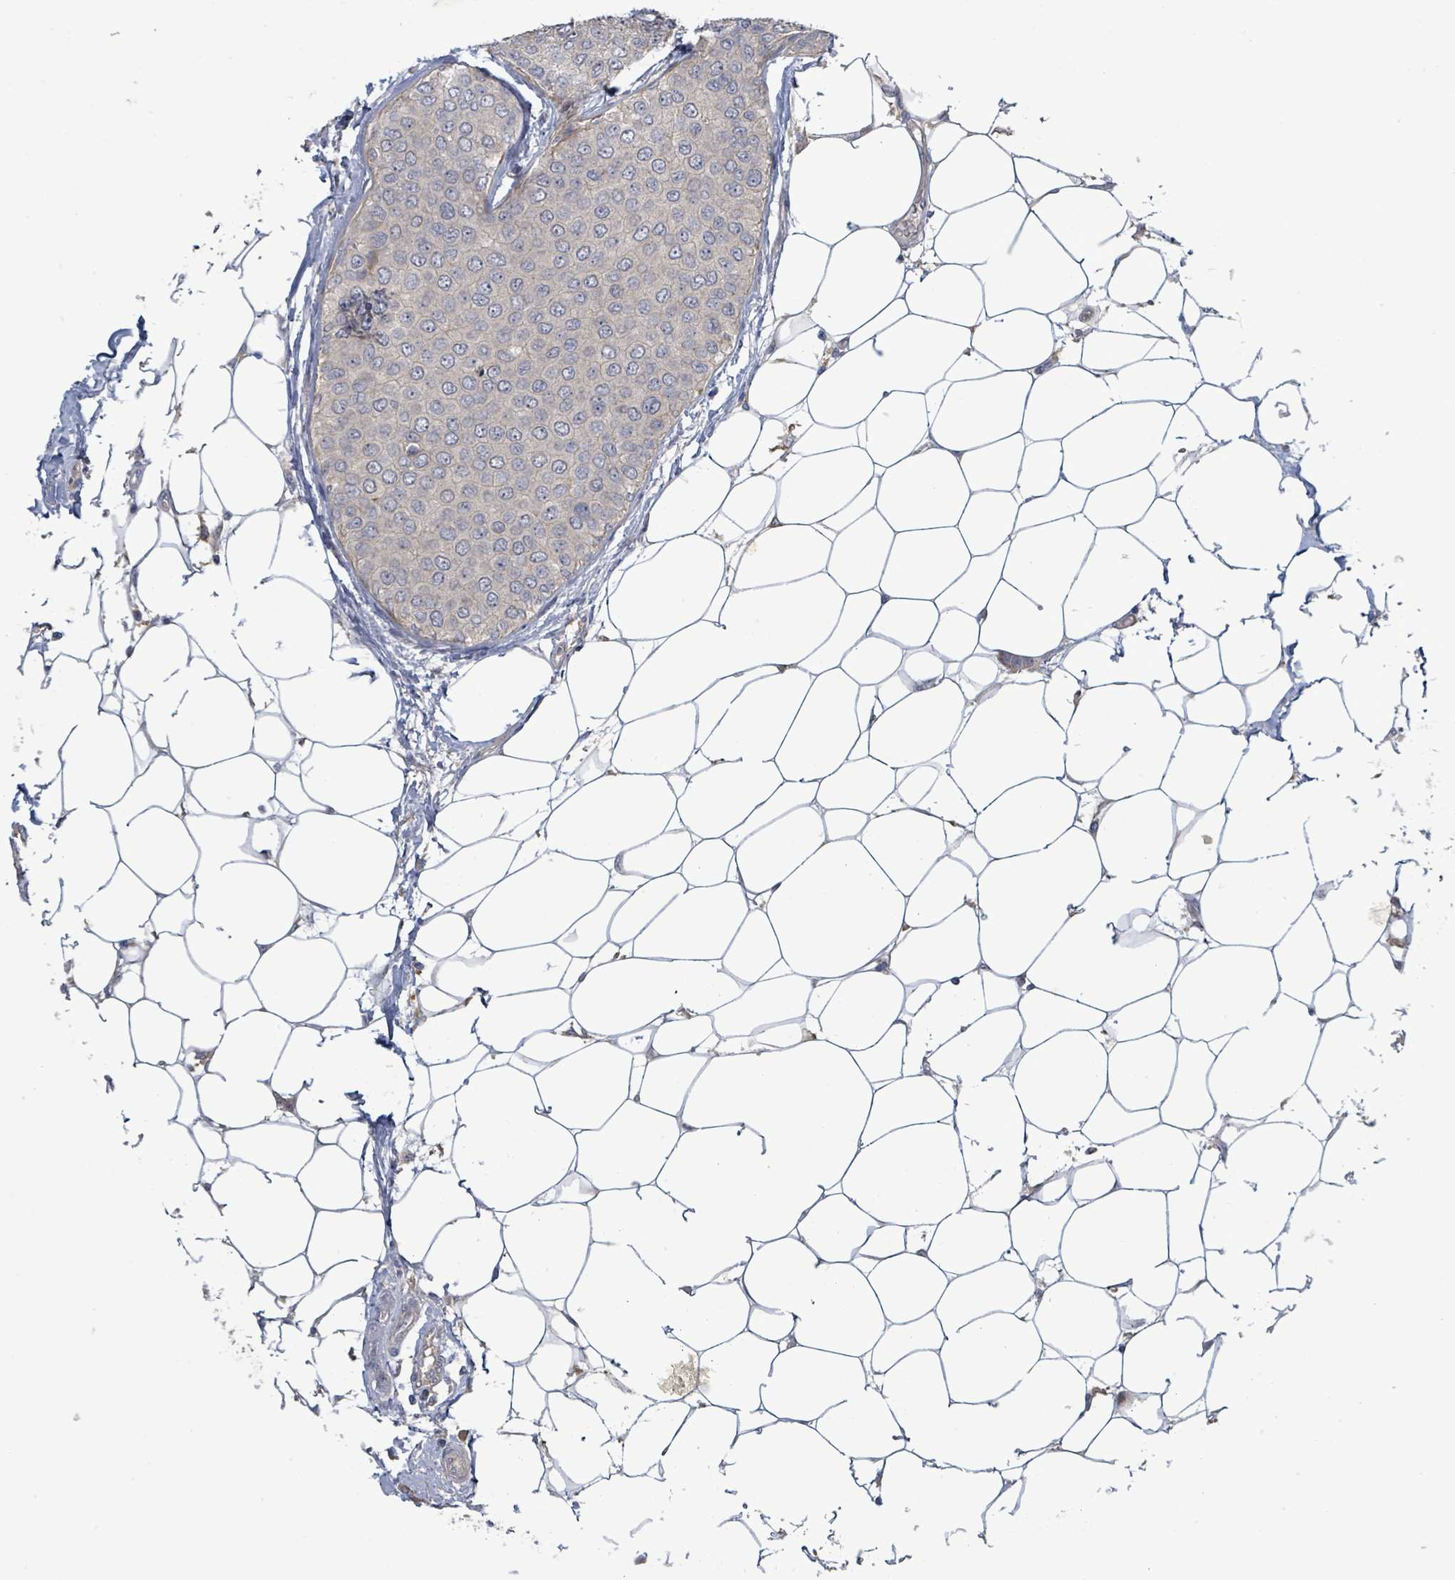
{"staining": {"intensity": "negative", "quantity": "none", "location": "none"}, "tissue": "breast cancer", "cell_type": "Tumor cells", "image_type": "cancer", "snomed": [{"axis": "morphology", "description": "Duct carcinoma"}, {"axis": "topography", "description": "Breast"}], "caption": "Tumor cells show no significant protein positivity in breast cancer. (DAB (3,3'-diaminobenzidine) immunohistochemistry, high magnification).", "gene": "SLIT3", "patient": {"sex": "female", "age": 72}}